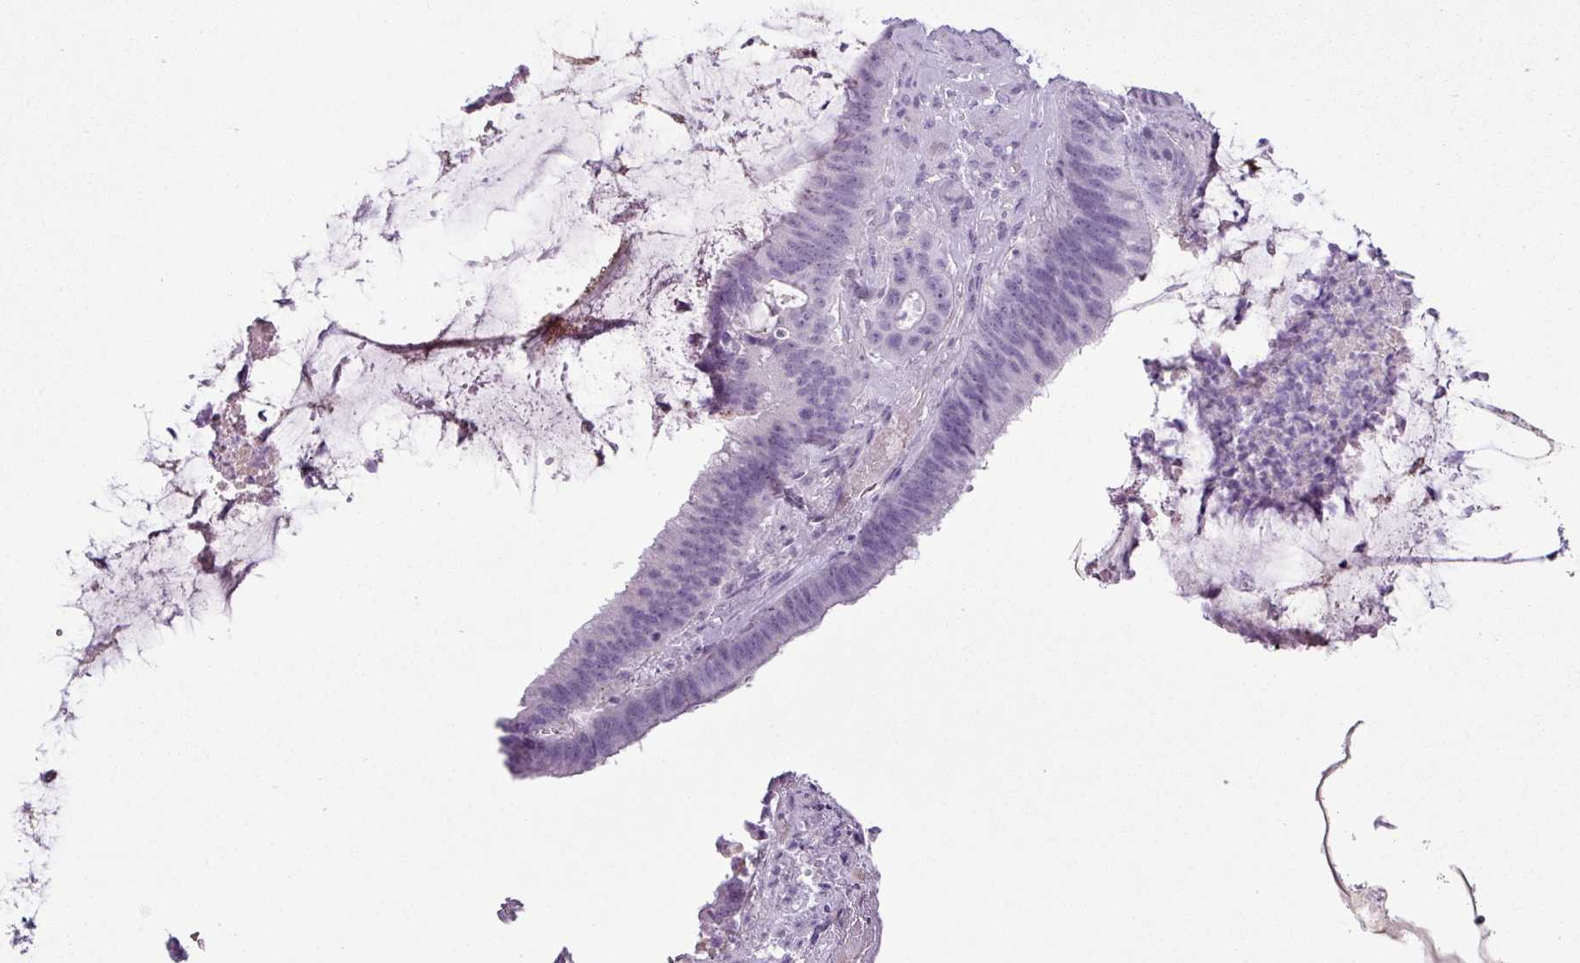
{"staining": {"intensity": "negative", "quantity": "none", "location": "none"}, "tissue": "colorectal cancer", "cell_type": "Tumor cells", "image_type": "cancer", "snomed": [{"axis": "morphology", "description": "Adenocarcinoma, NOS"}, {"axis": "topography", "description": "Colon"}], "caption": "Immunohistochemical staining of human colorectal cancer shows no significant expression in tumor cells.", "gene": "CDH16", "patient": {"sex": "female", "age": 43}}